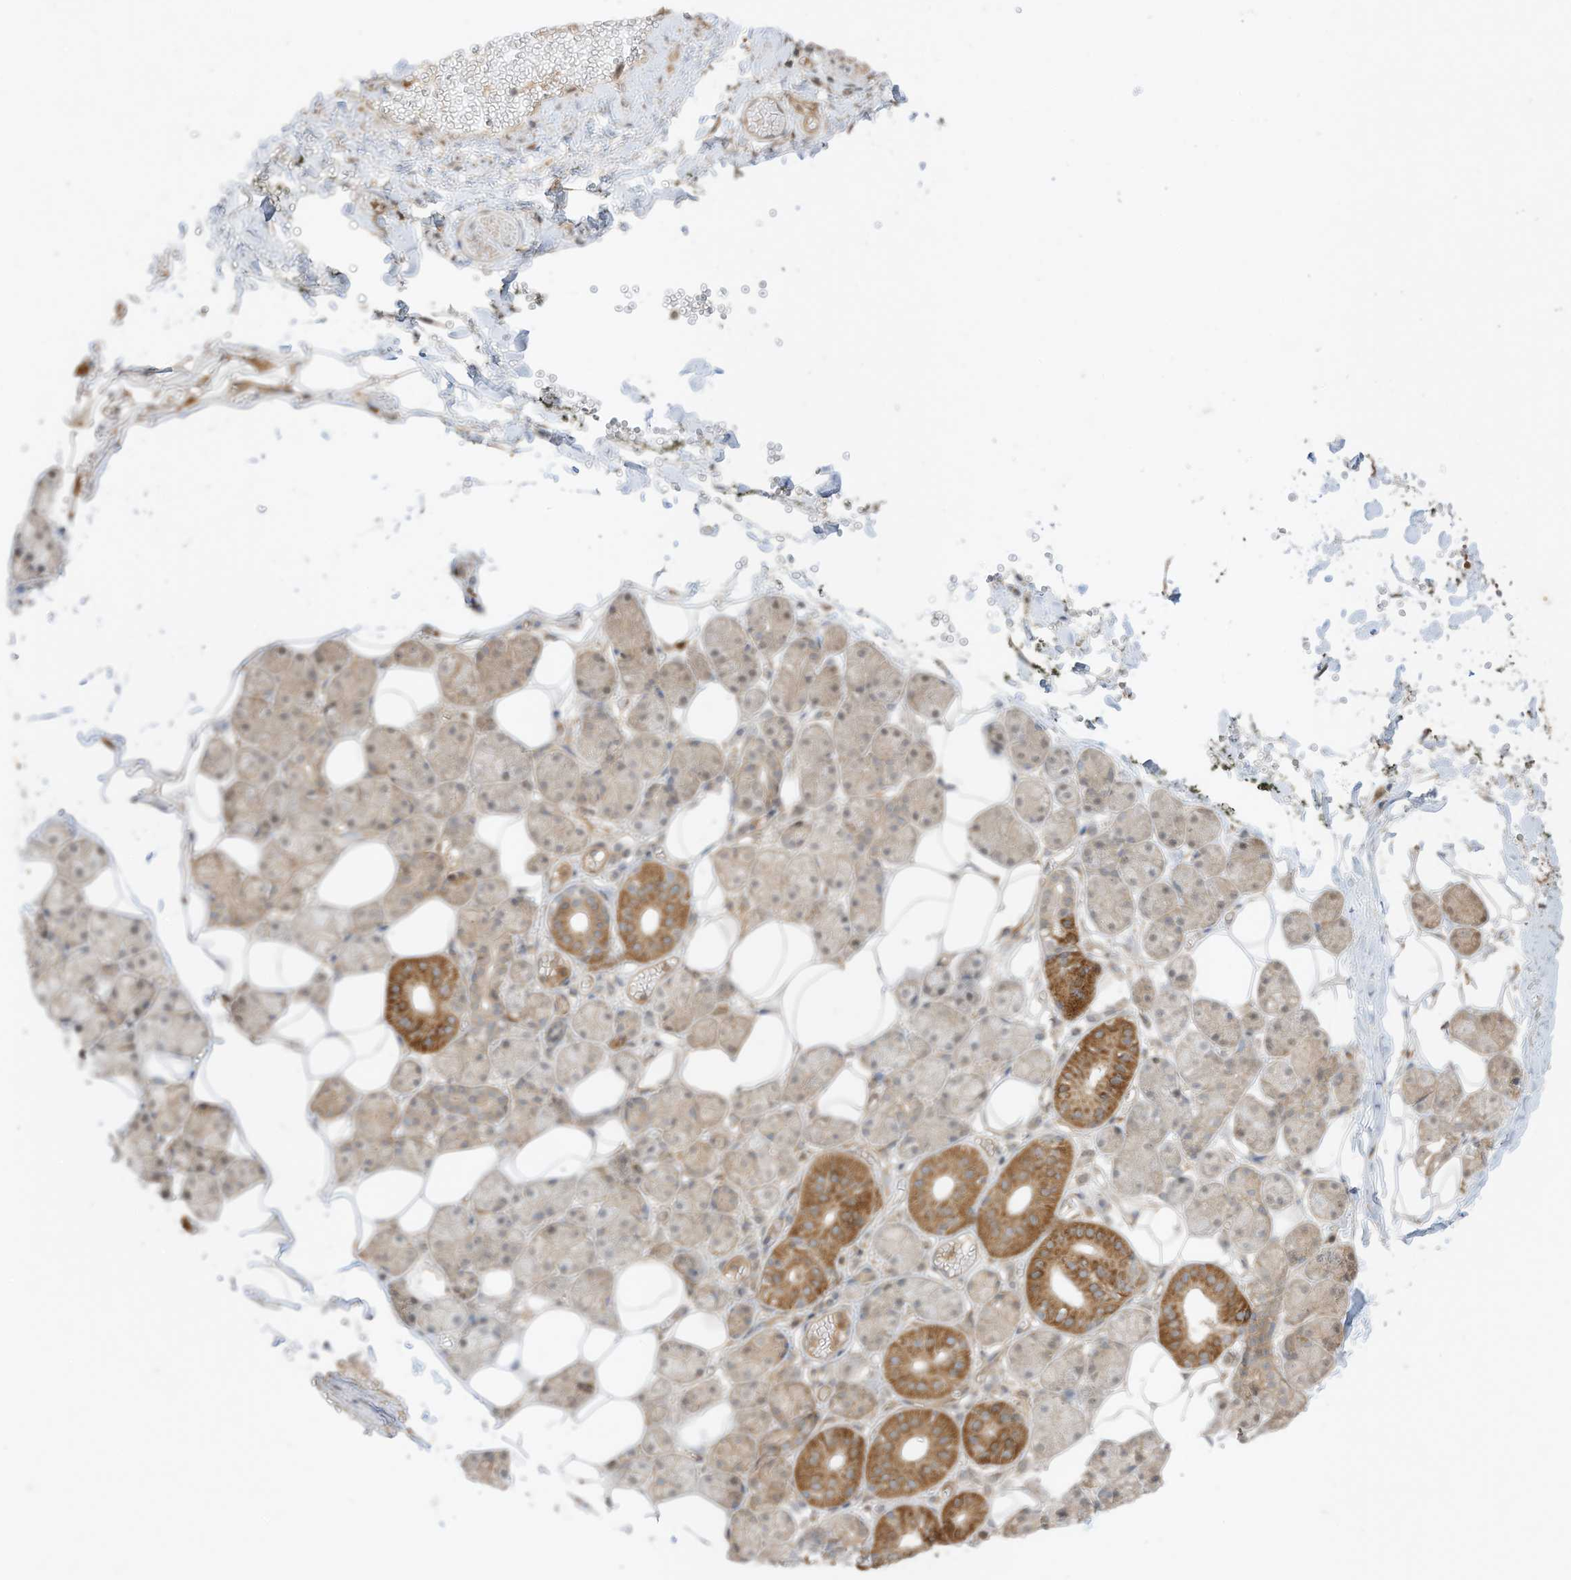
{"staining": {"intensity": "strong", "quantity": "25%-75%", "location": "cytoplasmic/membranous,nuclear"}, "tissue": "salivary gland", "cell_type": "Glandular cells", "image_type": "normal", "snomed": [{"axis": "morphology", "description": "Normal tissue, NOS"}, {"axis": "topography", "description": "Salivary gland"}], "caption": "A high-resolution micrograph shows IHC staining of benign salivary gland, which shows strong cytoplasmic/membranous,nuclear expression in about 25%-75% of glandular cells. (Brightfield microscopy of DAB IHC at high magnification).", "gene": "SLC25A12", "patient": {"sex": "female", "age": 33}}